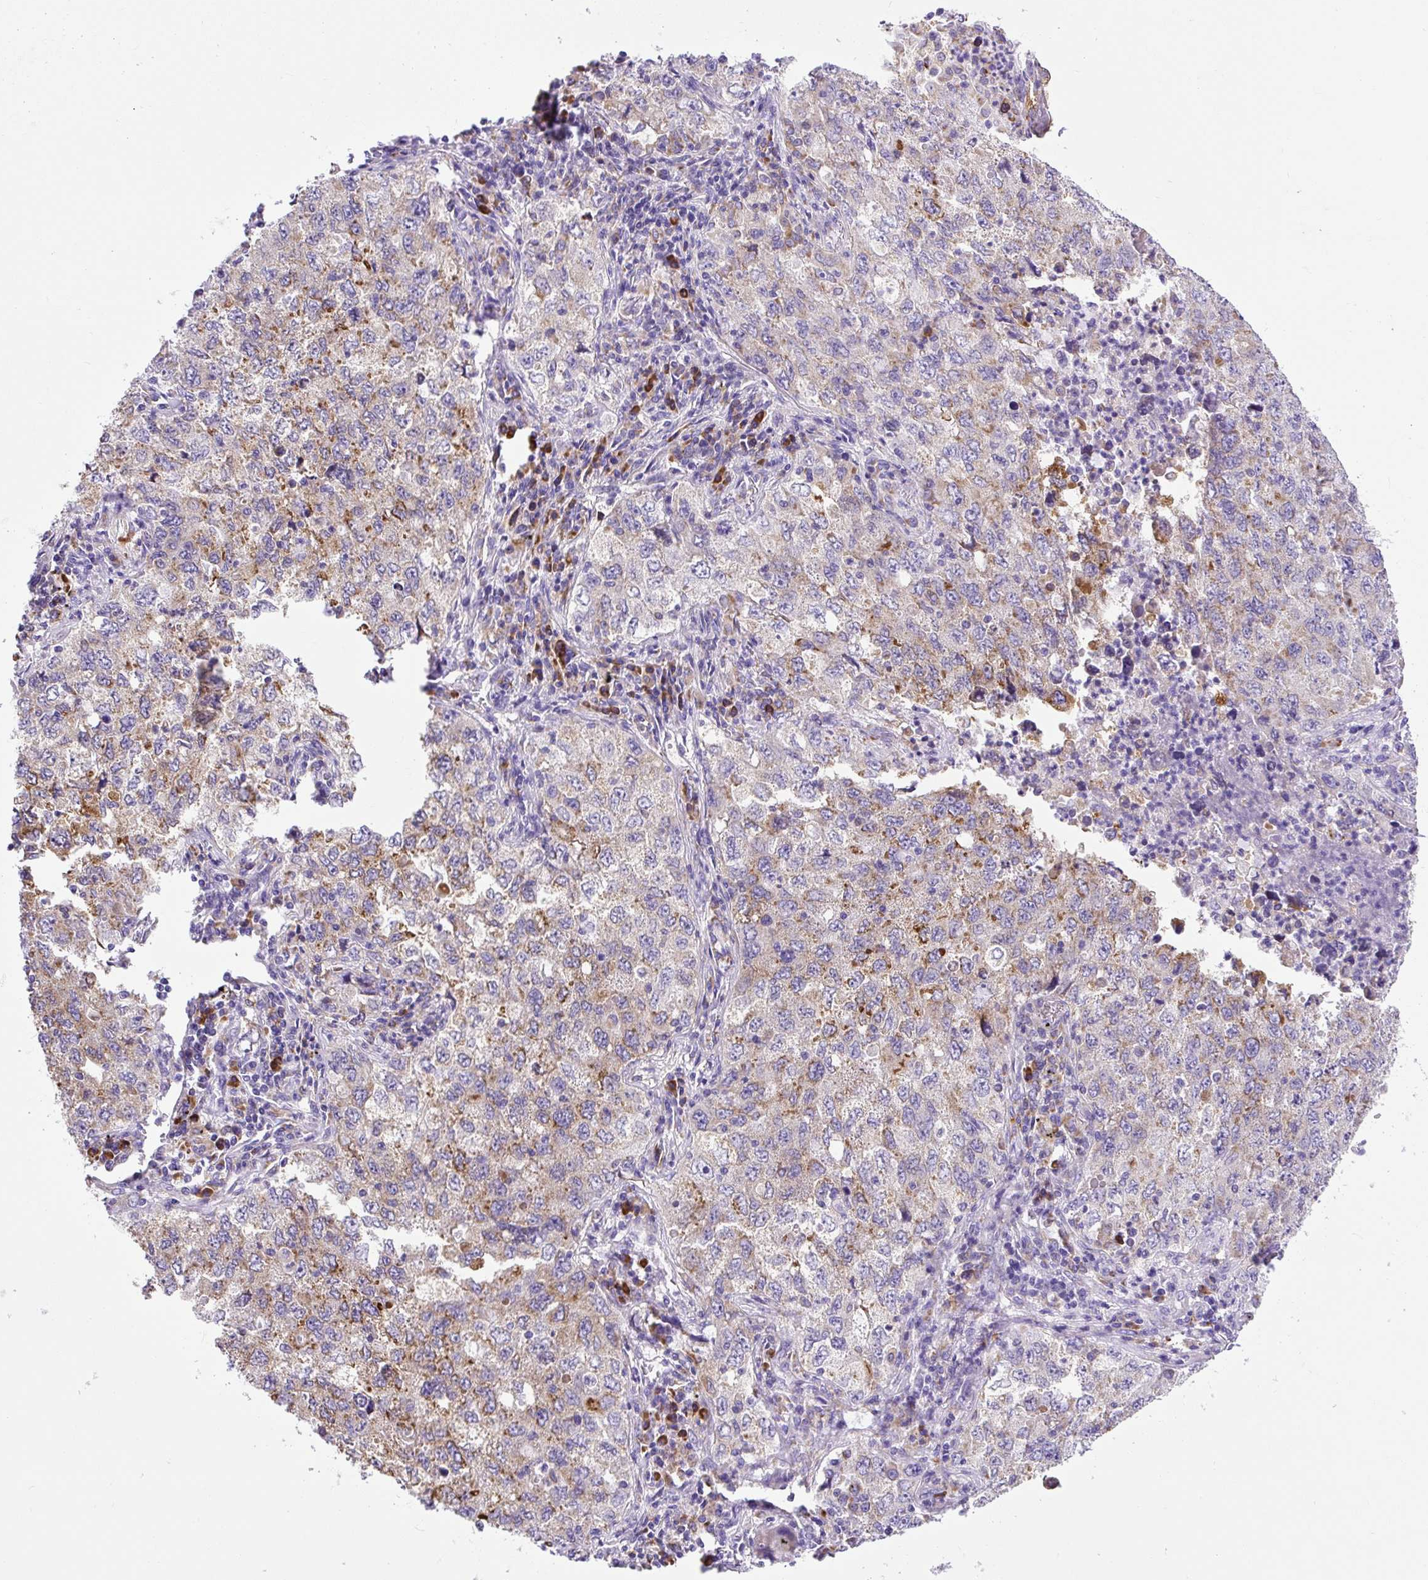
{"staining": {"intensity": "moderate", "quantity": ">75%", "location": "cytoplasmic/membranous"}, "tissue": "lung cancer", "cell_type": "Tumor cells", "image_type": "cancer", "snomed": [{"axis": "morphology", "description": "Adenocarcinoma, NOS"}, {"axis": "topography", "description": "Lung"}], "caption": "A high-resolution photomicrograph shows IHC staining of lung cancer, which reveals moderate cytoplasmic/membranous expression in about >75% of tumor cells. (IHC, brightfield microscopy, high magnification).", "gene": "DDOST", "patient": {"sex": "female", "age": 57}}